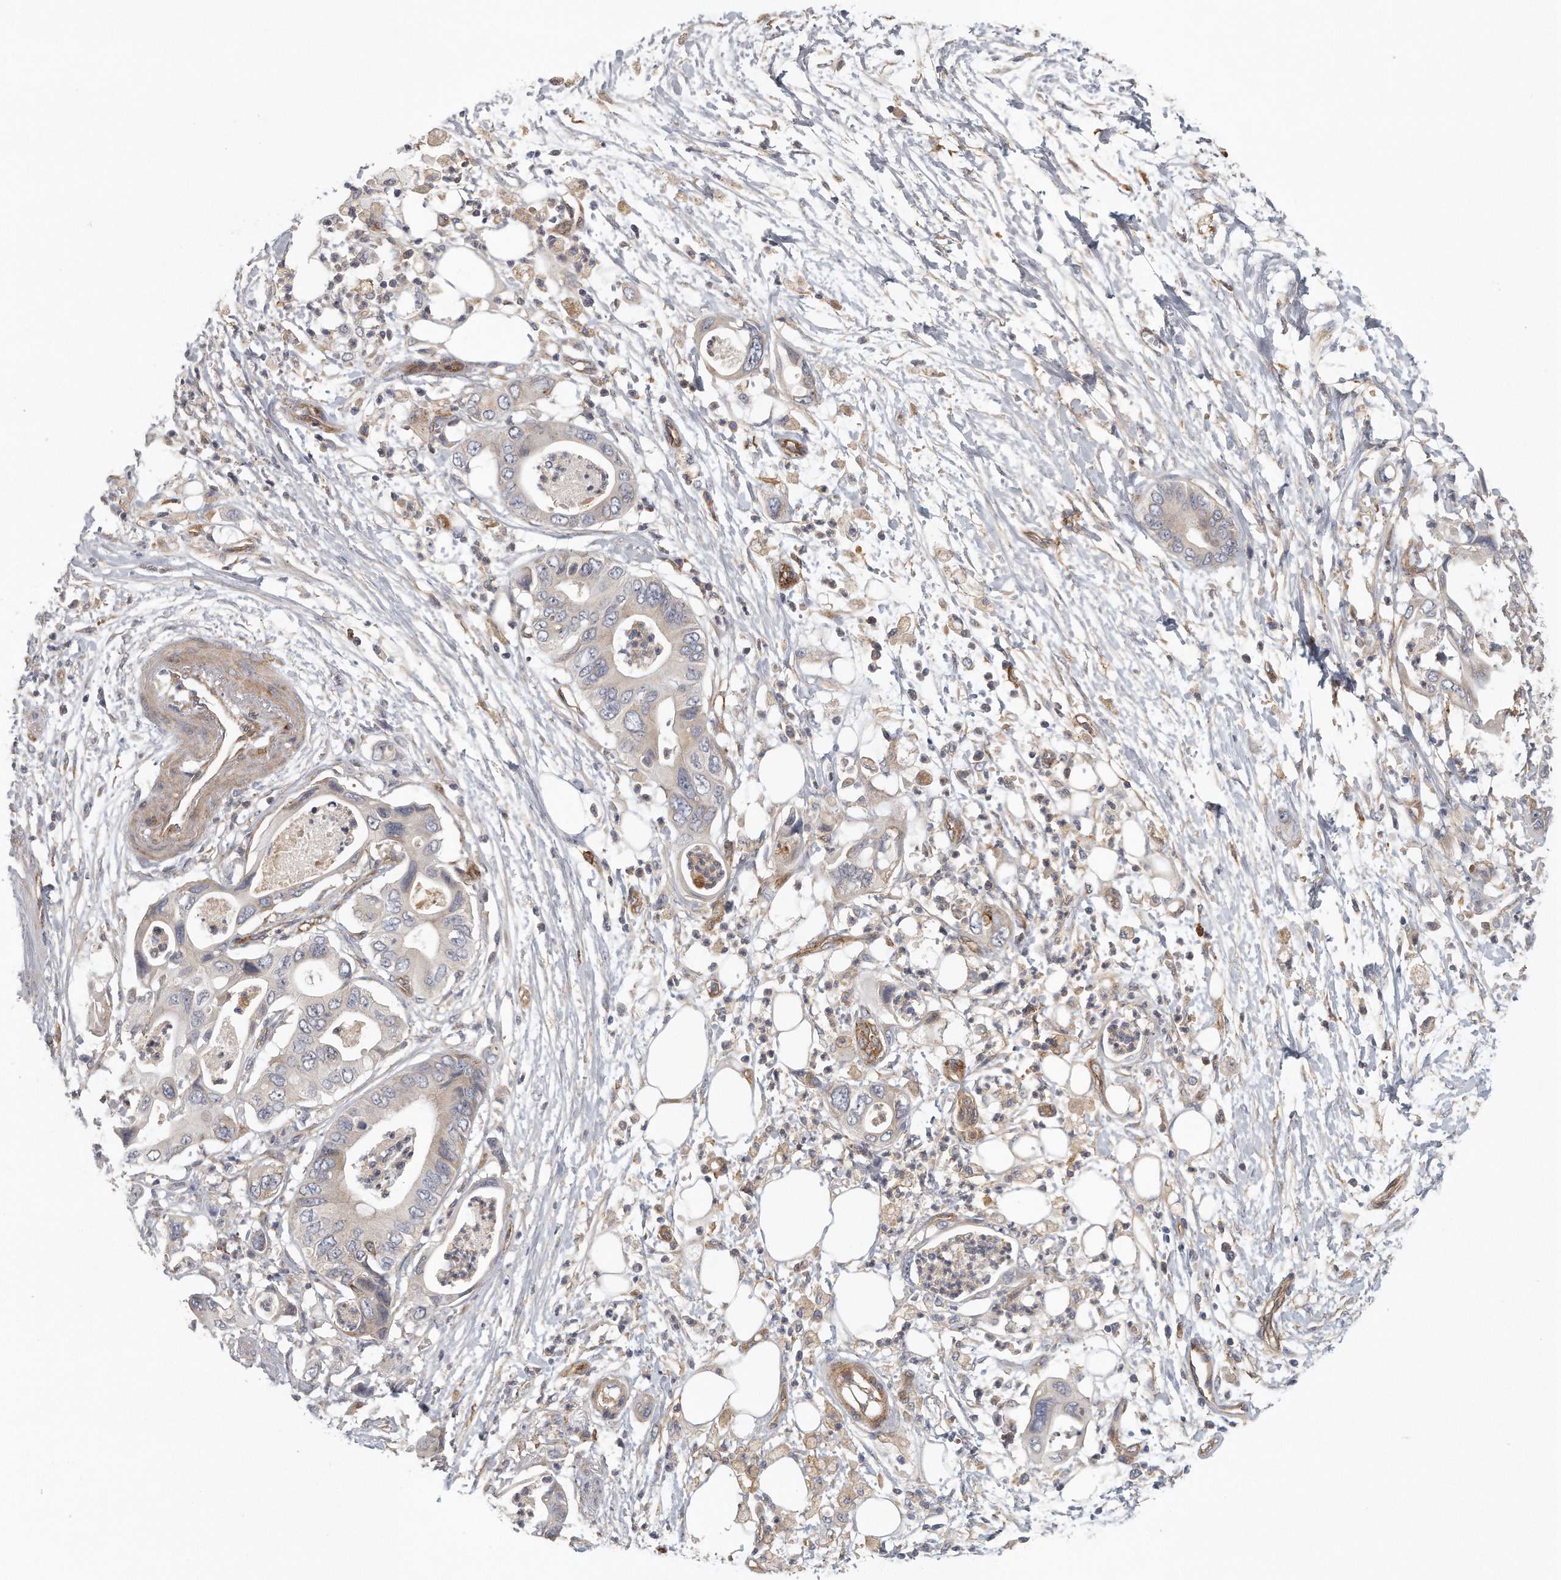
{"staining": {"intensity": "negative", "quantity": "none", "location": "none"}, "tissue": "pancreatic cancer", "cell_type": "Tumor cells", "image_type": "cancer", "snomed": [{"axis": "morphology", "description": "Adenocarcinoma, NOS"}, {"axis": "topography", "description": "Pancreas"}], "caption": "The photomicrograph exhibits no staining of tumor cells in pancreatic cancer (adenocarcinoma).", "gene": "MTERF4", "patient": {"sex": "male", "age": 66}}